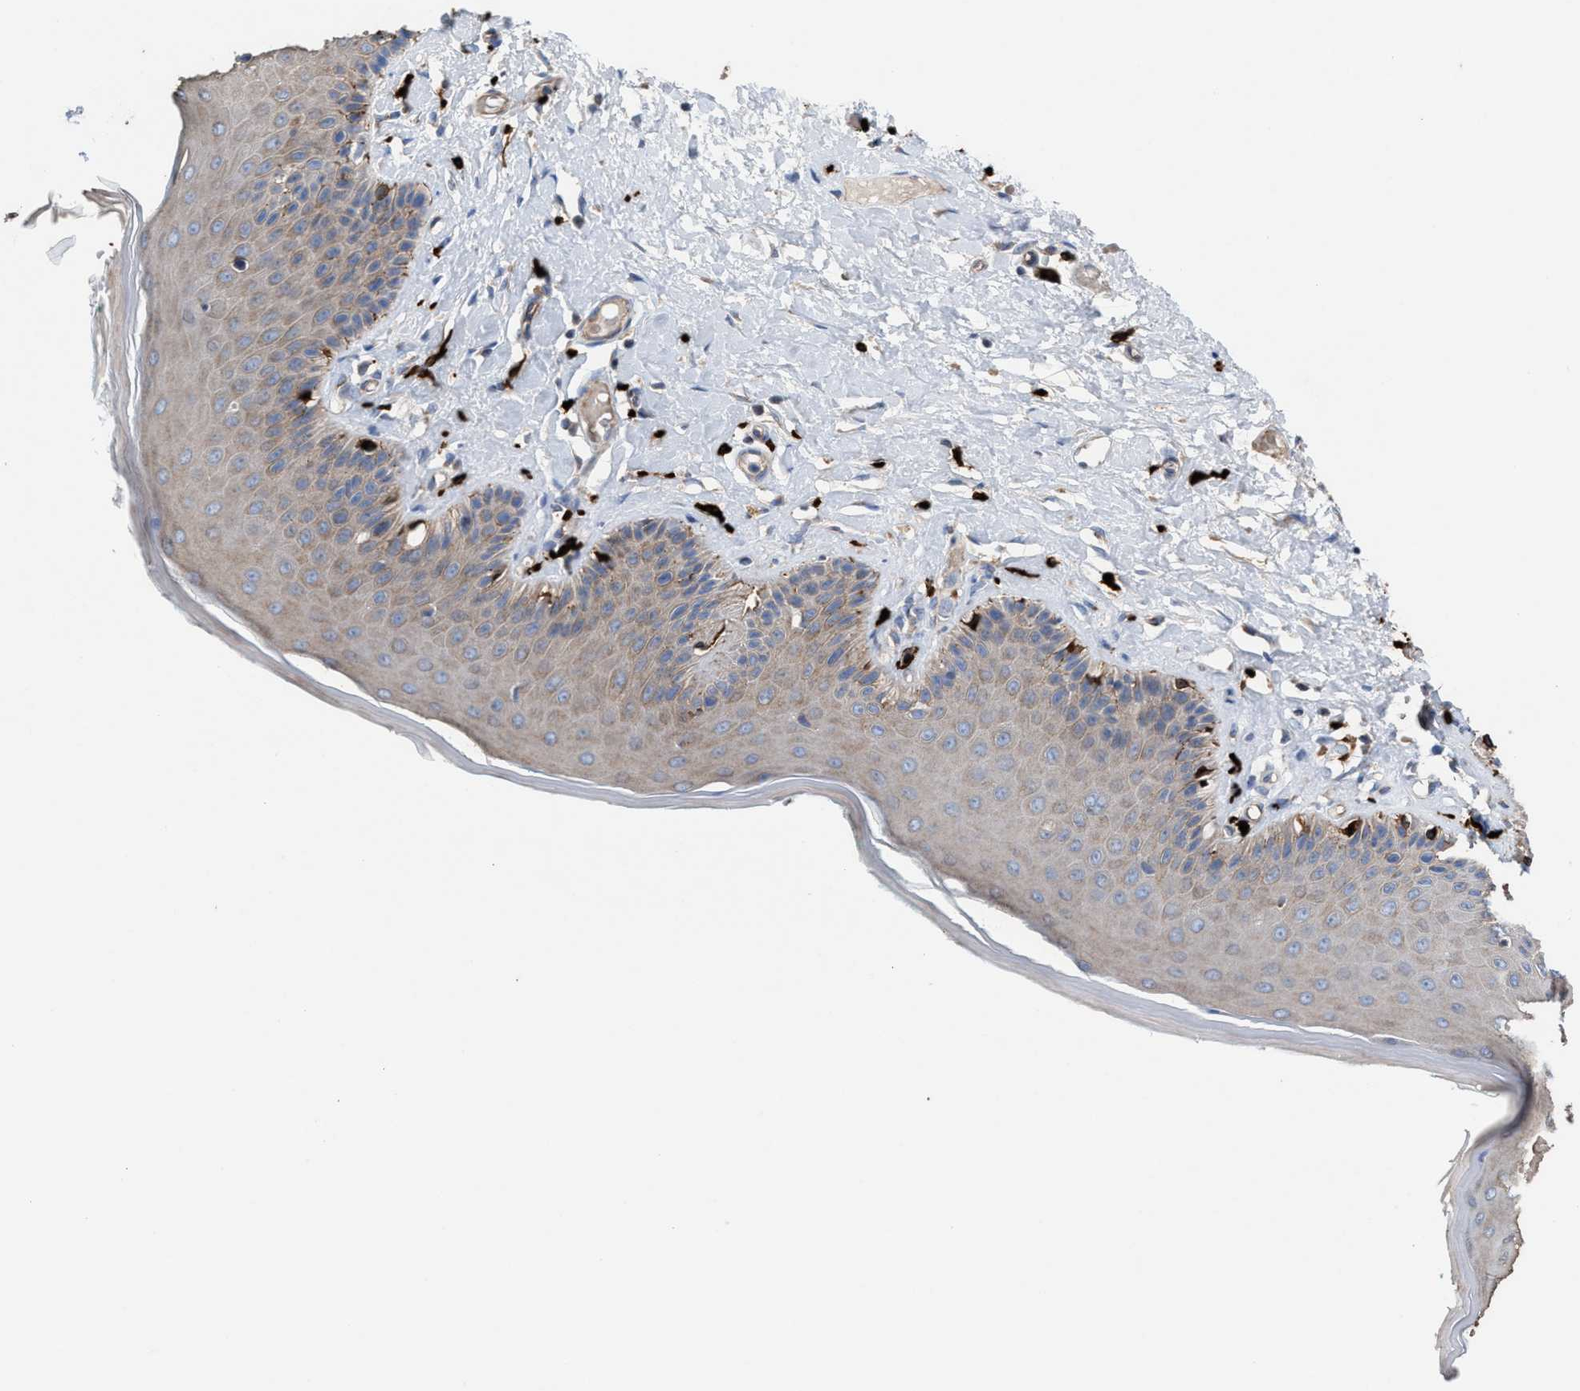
{"staining": {"intensity": "weak", "quantity": ">75%", "location": "cytoplasmic/membranous"}, "tissue": "skin", "cell_type": "Epidermal cells", "image_type": "normal", "snomed": [{"axis": "morphology", "description": "Normal tissue, NOS"}, {"axis": "topography", "description": "Vulva"}], "caption": "Skin stained with DAB (3,3'-diaminobenzidine) IHC exhibits low levels of weak cytoplasmic/membranous expression in approximately >75% of epidermal cells. The protein of interest is stained brown, and the nuclei are stained in blue (DAB IHC with brightfield microscopy, high magnification).", "gene": "NYAP1", "patient": {"sex": "female", "age": 73}}